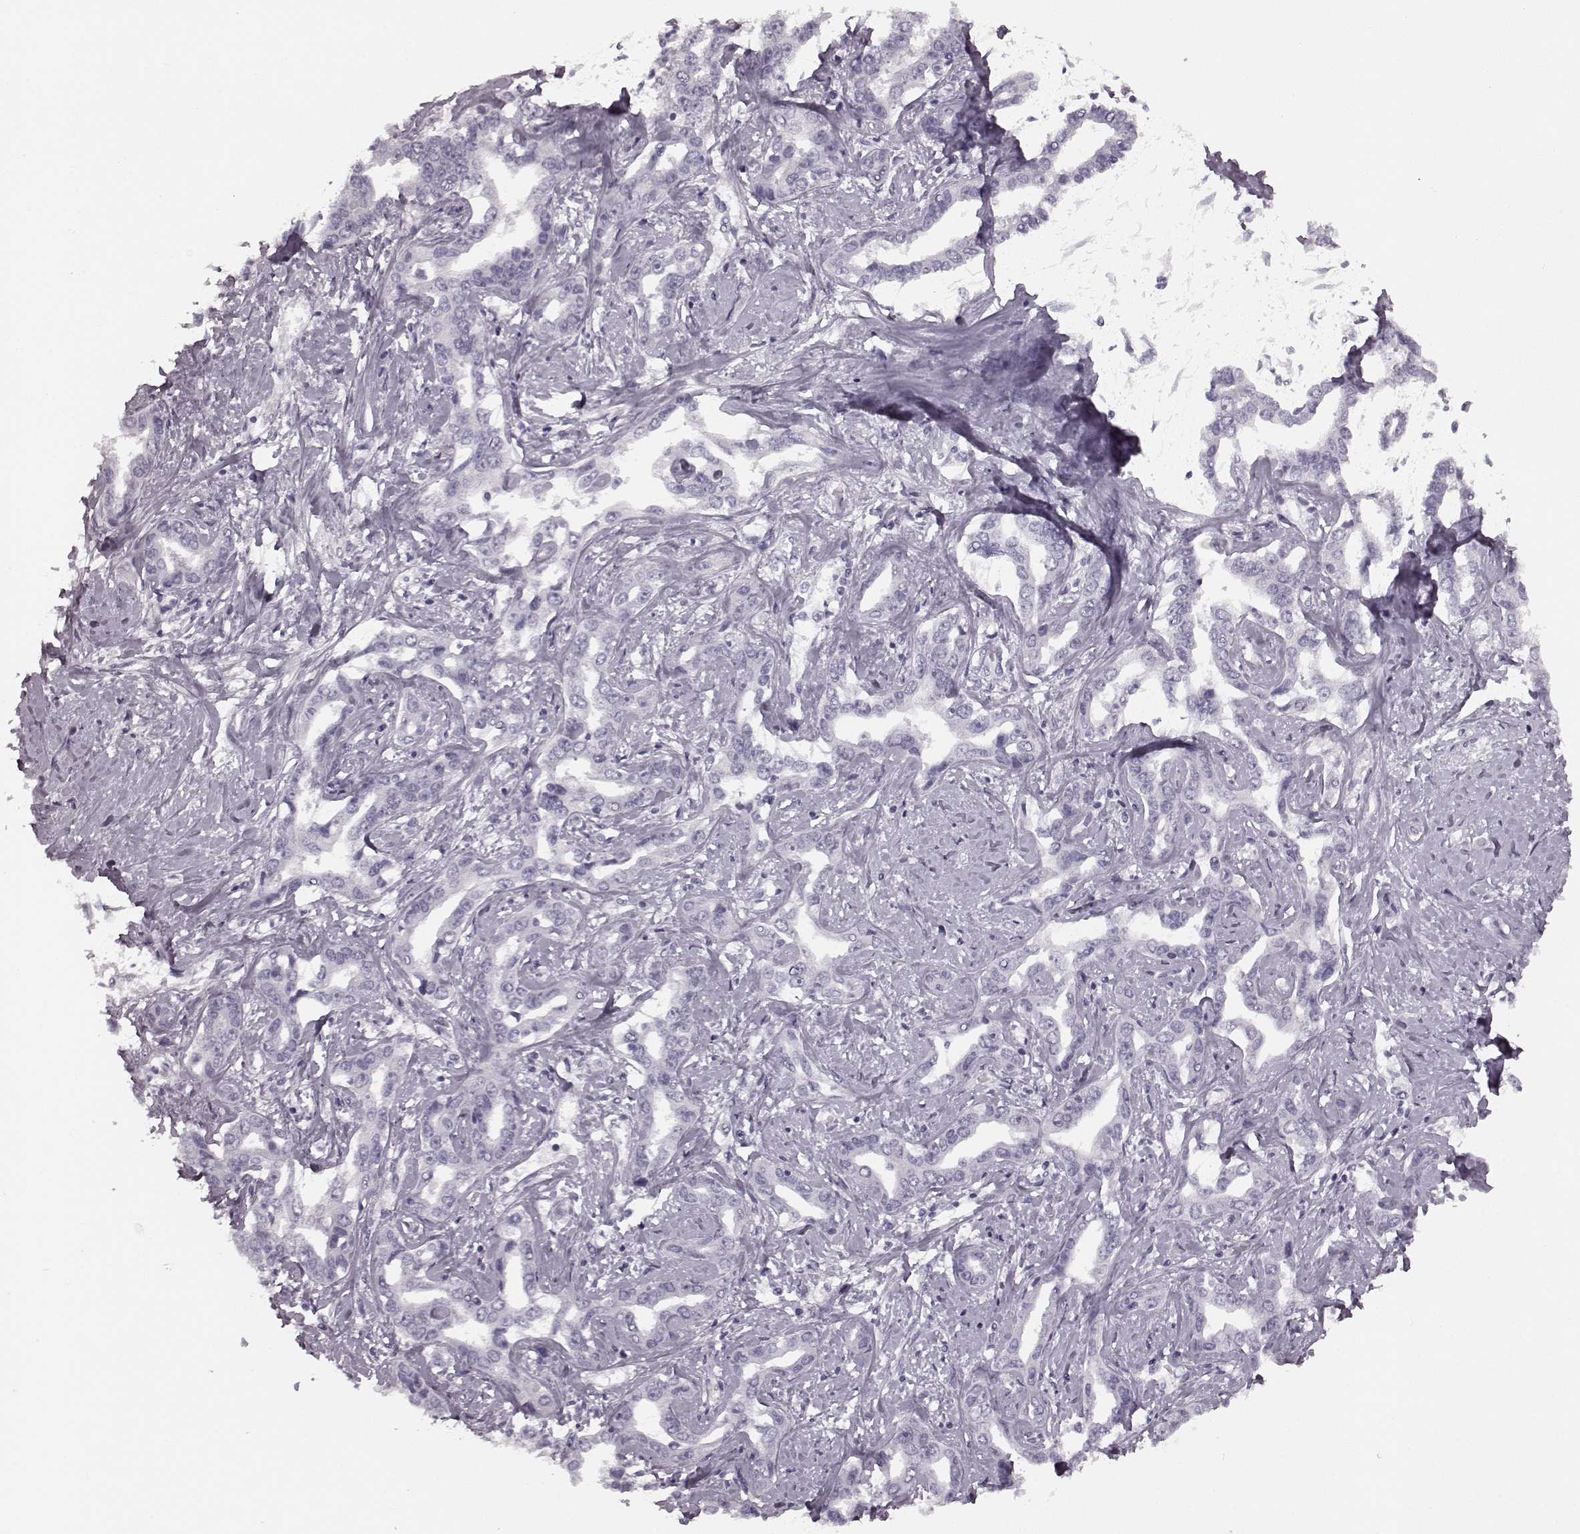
{"staining": {"intensity": "negative", "quantity": "none", "location": "none"}, "tissue": "liver cancer", "cell_type": "Tumor cells", "image_type": "cancer", "snomed": [{"axis": "morphology", "description": "Cholangiocarcinoma"}, {"axis": "topography", "description": "Liver"}], "caption": "High power microscopy micrograph of an immunohistochemistry photomicrograph of cholangiocarcinoma (liver), revealing no significant positivity in tumor cells. The staining was performed using DAB to visualize the protein expression in brown, while the nuclei were stained in blue with hematoxylin (Magnification: 20x).", "gene": "SEMG2", "patient": {"sex": "male", "age": 59}}